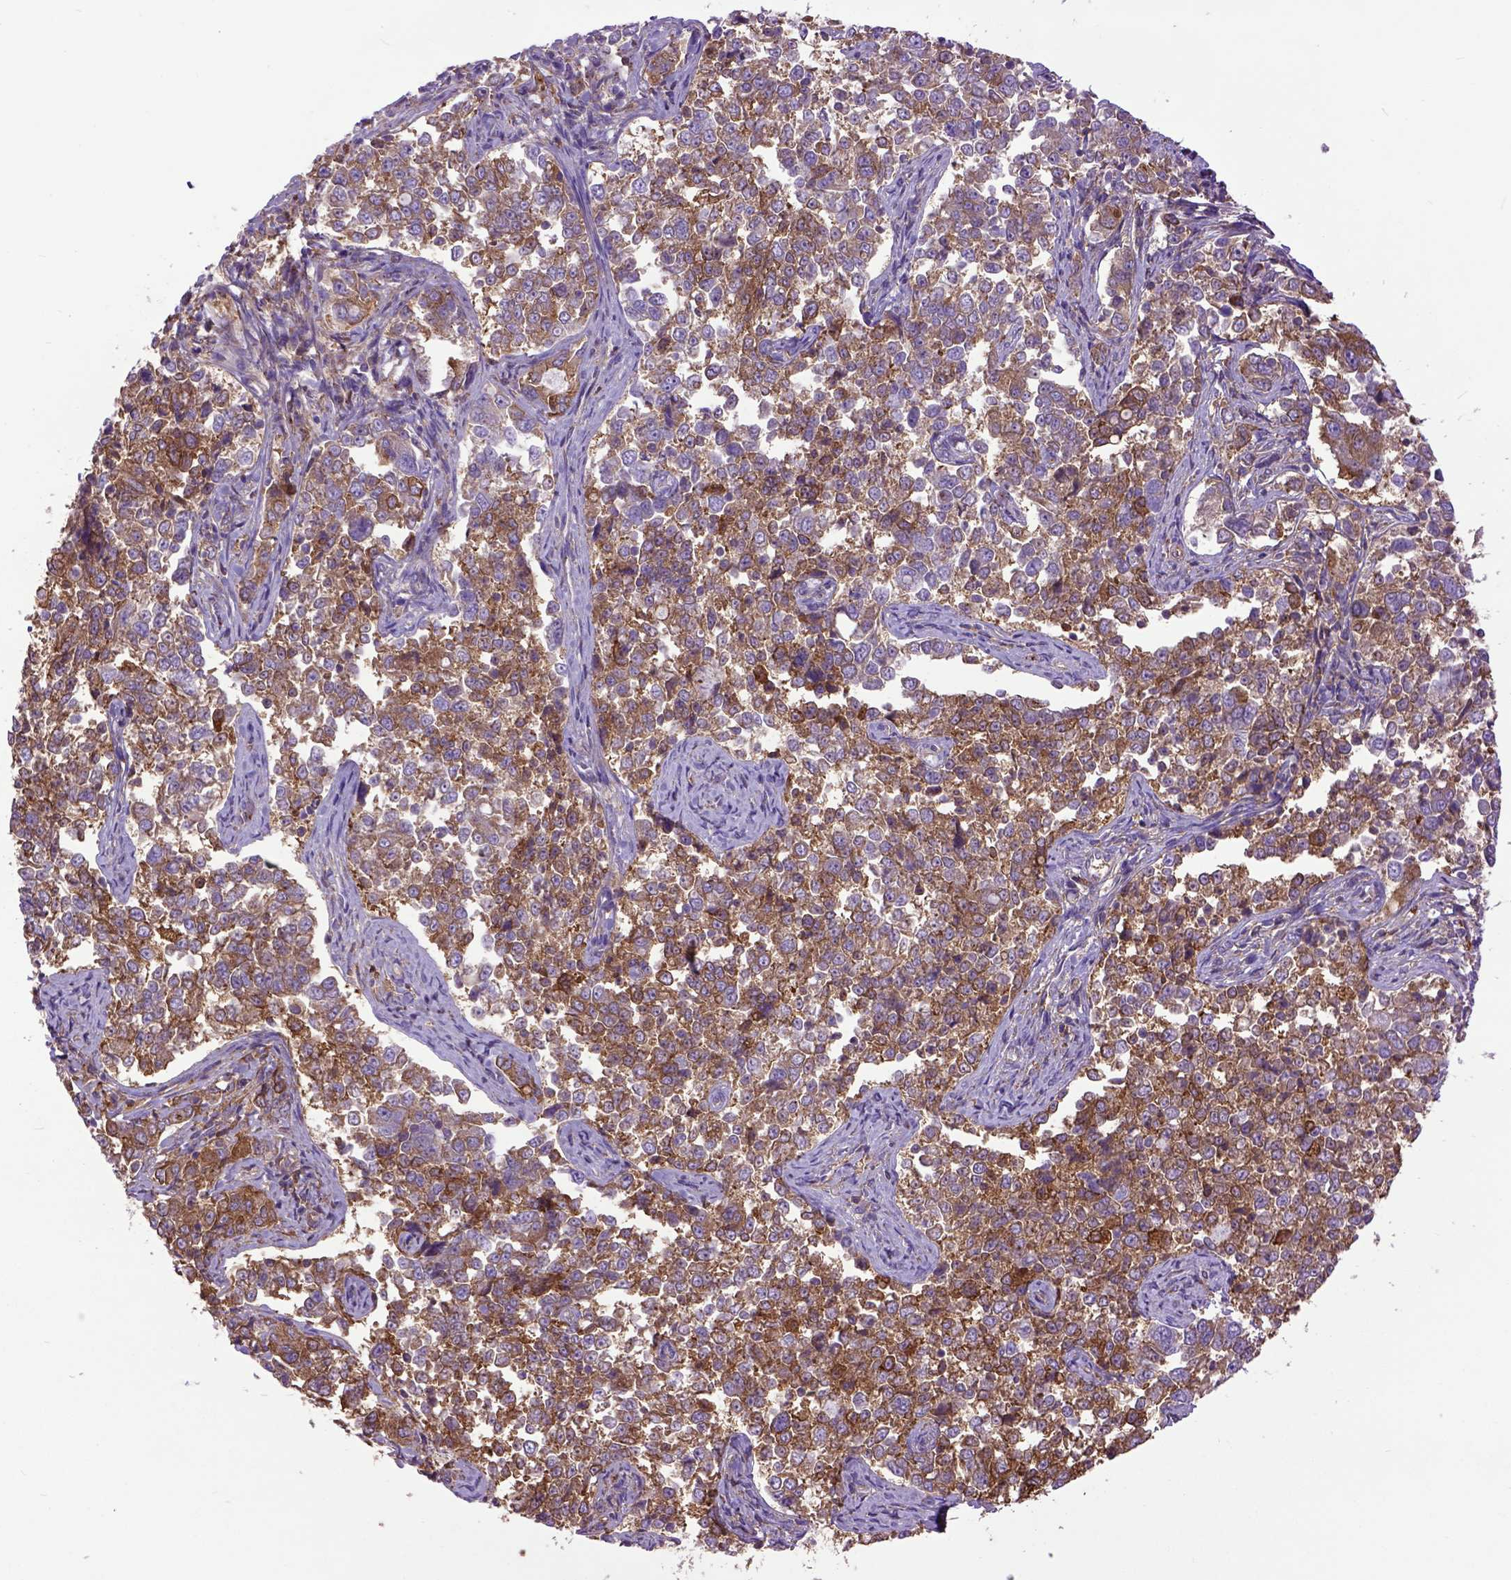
{"staining": {"intensity": "moderate", "quantity": ">75%", "location": "cytoplasmic/membranous"}, "tissue": "endometrial cancer", "cell_type": "Tumor cells", "image_type": "cancer", "snomed": [{"axis": "morphology", "description": "Adenocarcinoma, NOS"}, {"axis": "topography", "description": "Endometrium"}], "caption": "Endometrial cancer tissue demonstrates moderate cytoplasmic/membranous expression in approximately >75% of tumor cells, visualized by immunohistochemistry. The staining was performed using DAB, with brown indicating positive protein expression. Nuclei are stained blue with hematoxylin.", "gene": "MVP", "patient": {"sex": "female", "age": 43}}